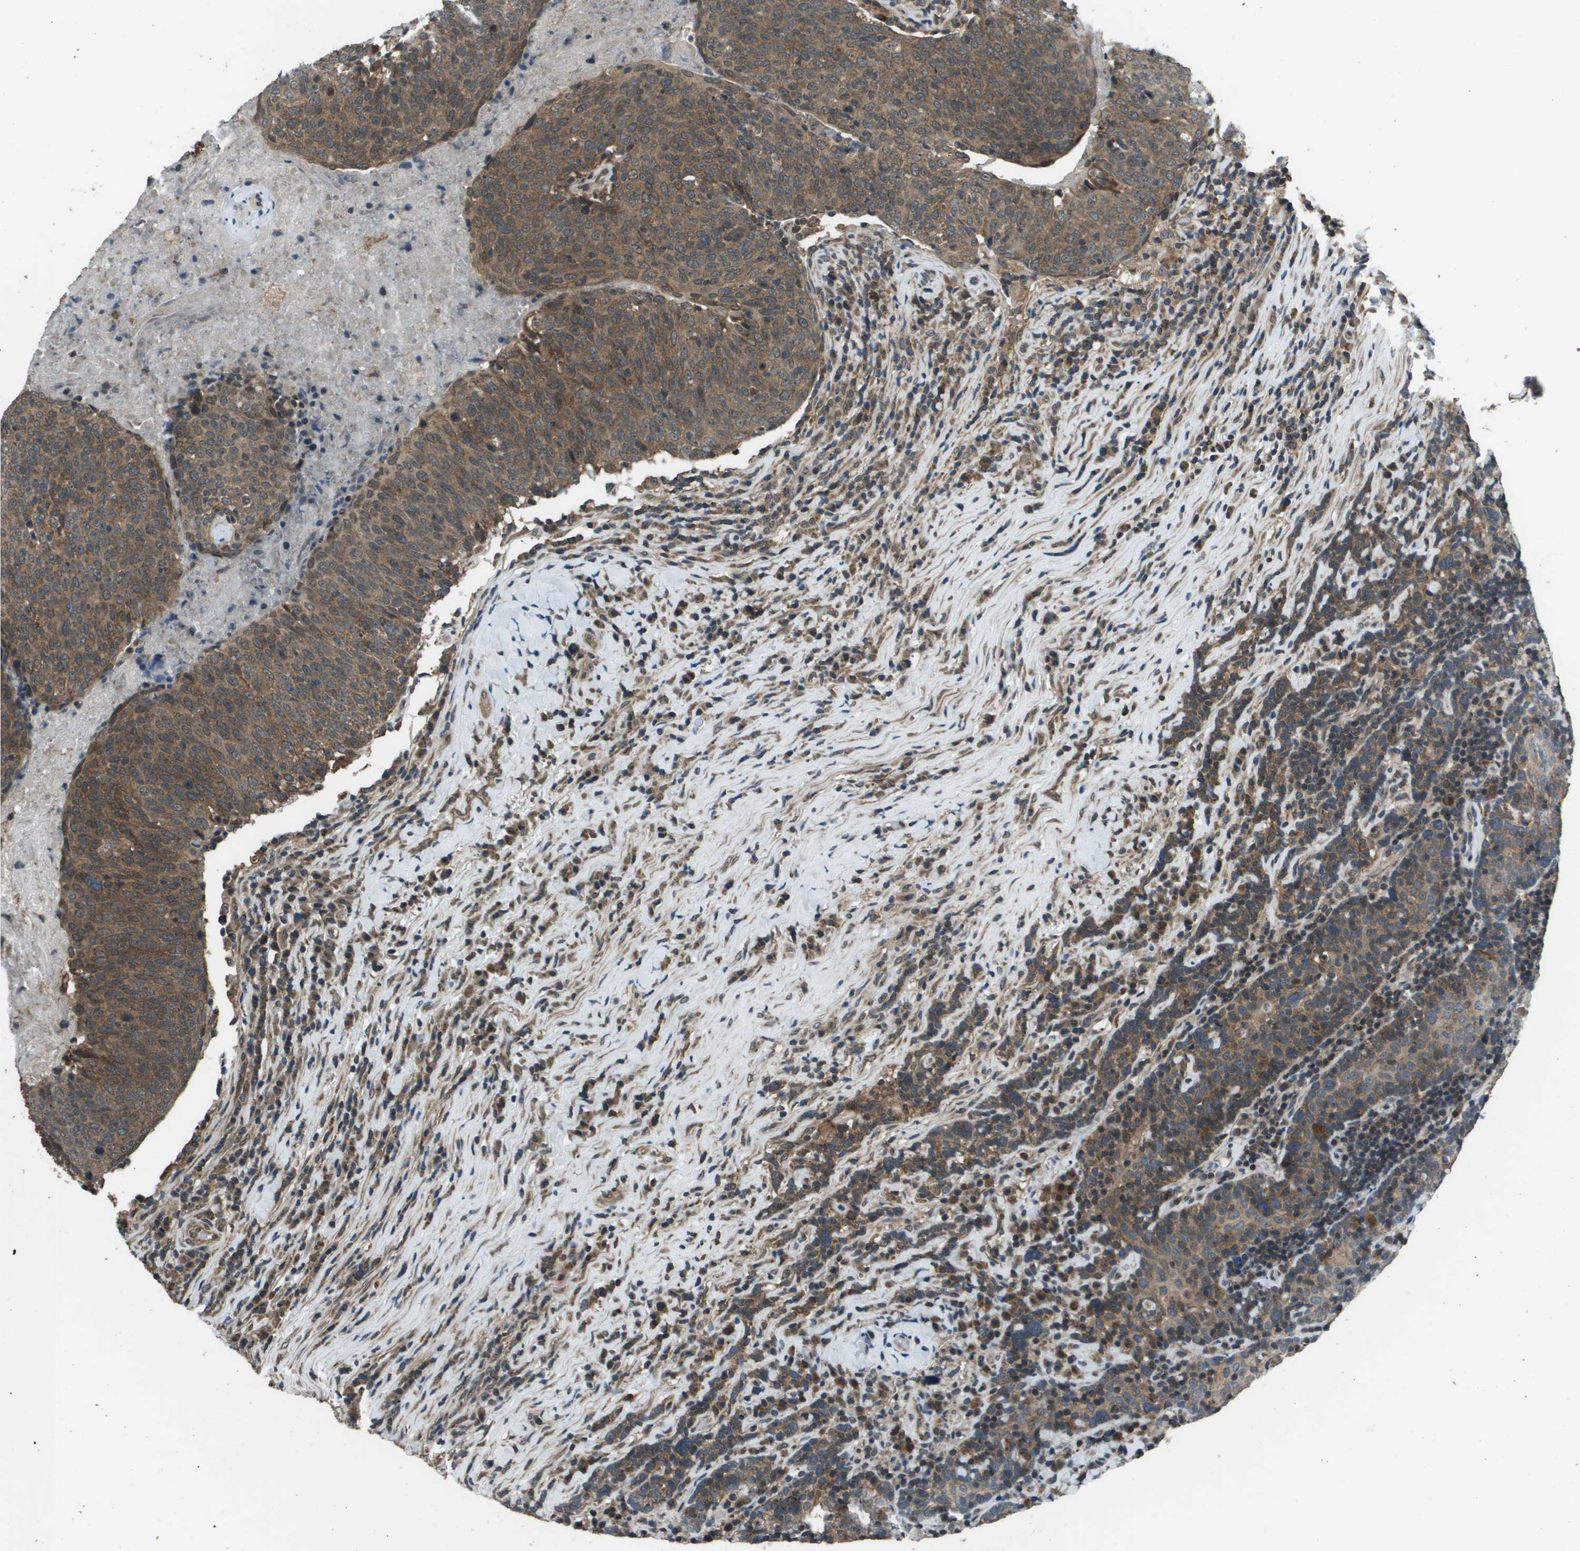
{"staining": {"intensity": "moderate", "quantity": ">75%", "location": "cytoplasmic/membranous"}, "tissue": "head and neck cancer", "cell_type": "Tumor cells", "image_type": "cancer", "snomed": [{"axis": "morphology", "description": "Squamous cell carcinoma, NOS"}, {"axis": "morphology", "description": "Squamous cell carcinoma, metastatic, NOS"}, {"axis": "topography", "description": "Lymph node"}, {"axis": "topography", "description": "Head-Neck"}], "caption": "This image shows head and neck cancer (squamous cell carcinoma) stained with immunohistochemistry (IHC) to label a protein in brown. The cytoplasmic/membranous of tumor cells show moderate positivity for the protein. Nuclei are counter-stained blue.", "gene": "PPFIA1", "patient": {"sex": "male", "age": 62}}